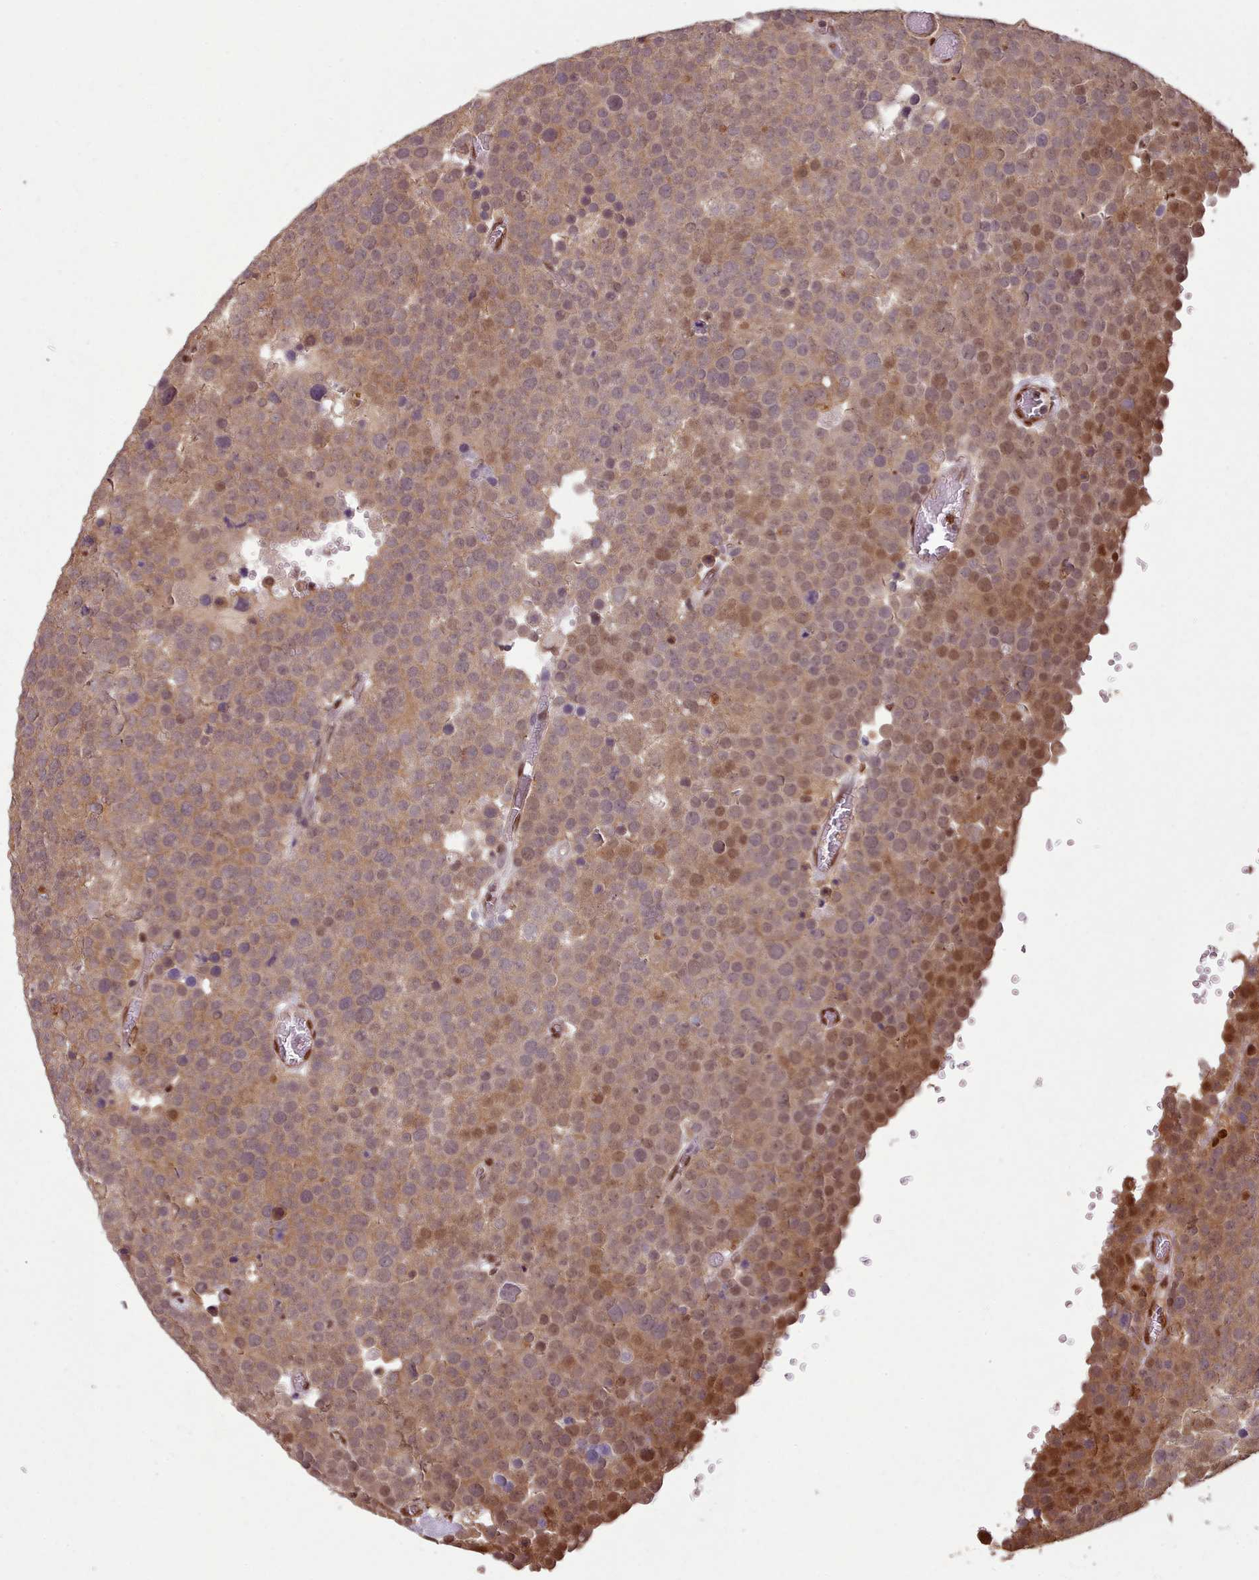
{"staining": {"intensity": "moderate", "quantity": "25%-75%", "location": "cytoplasmic/membranous,nuclear"}, "tissue": "testis cancer", "cell_type": "Tumor cells", "image_type": "cancer", "snomed": [{"axis": "morphology", "description": "Normal tissue, NOS"}, {"axis": "morphology", "description": "Seminoma, NOS"}, {"axis": "topography", "description": "Testis"}], "caption": "Moderate cytoplasmic/membranous and nuclear staining for a protein is seen in about 25%-75% of tumor cells of seminoma (testis) using immunohistochemistry (IHC).", "gene": "RPS27A", "patient": {"sex": "male", "age": 71}}